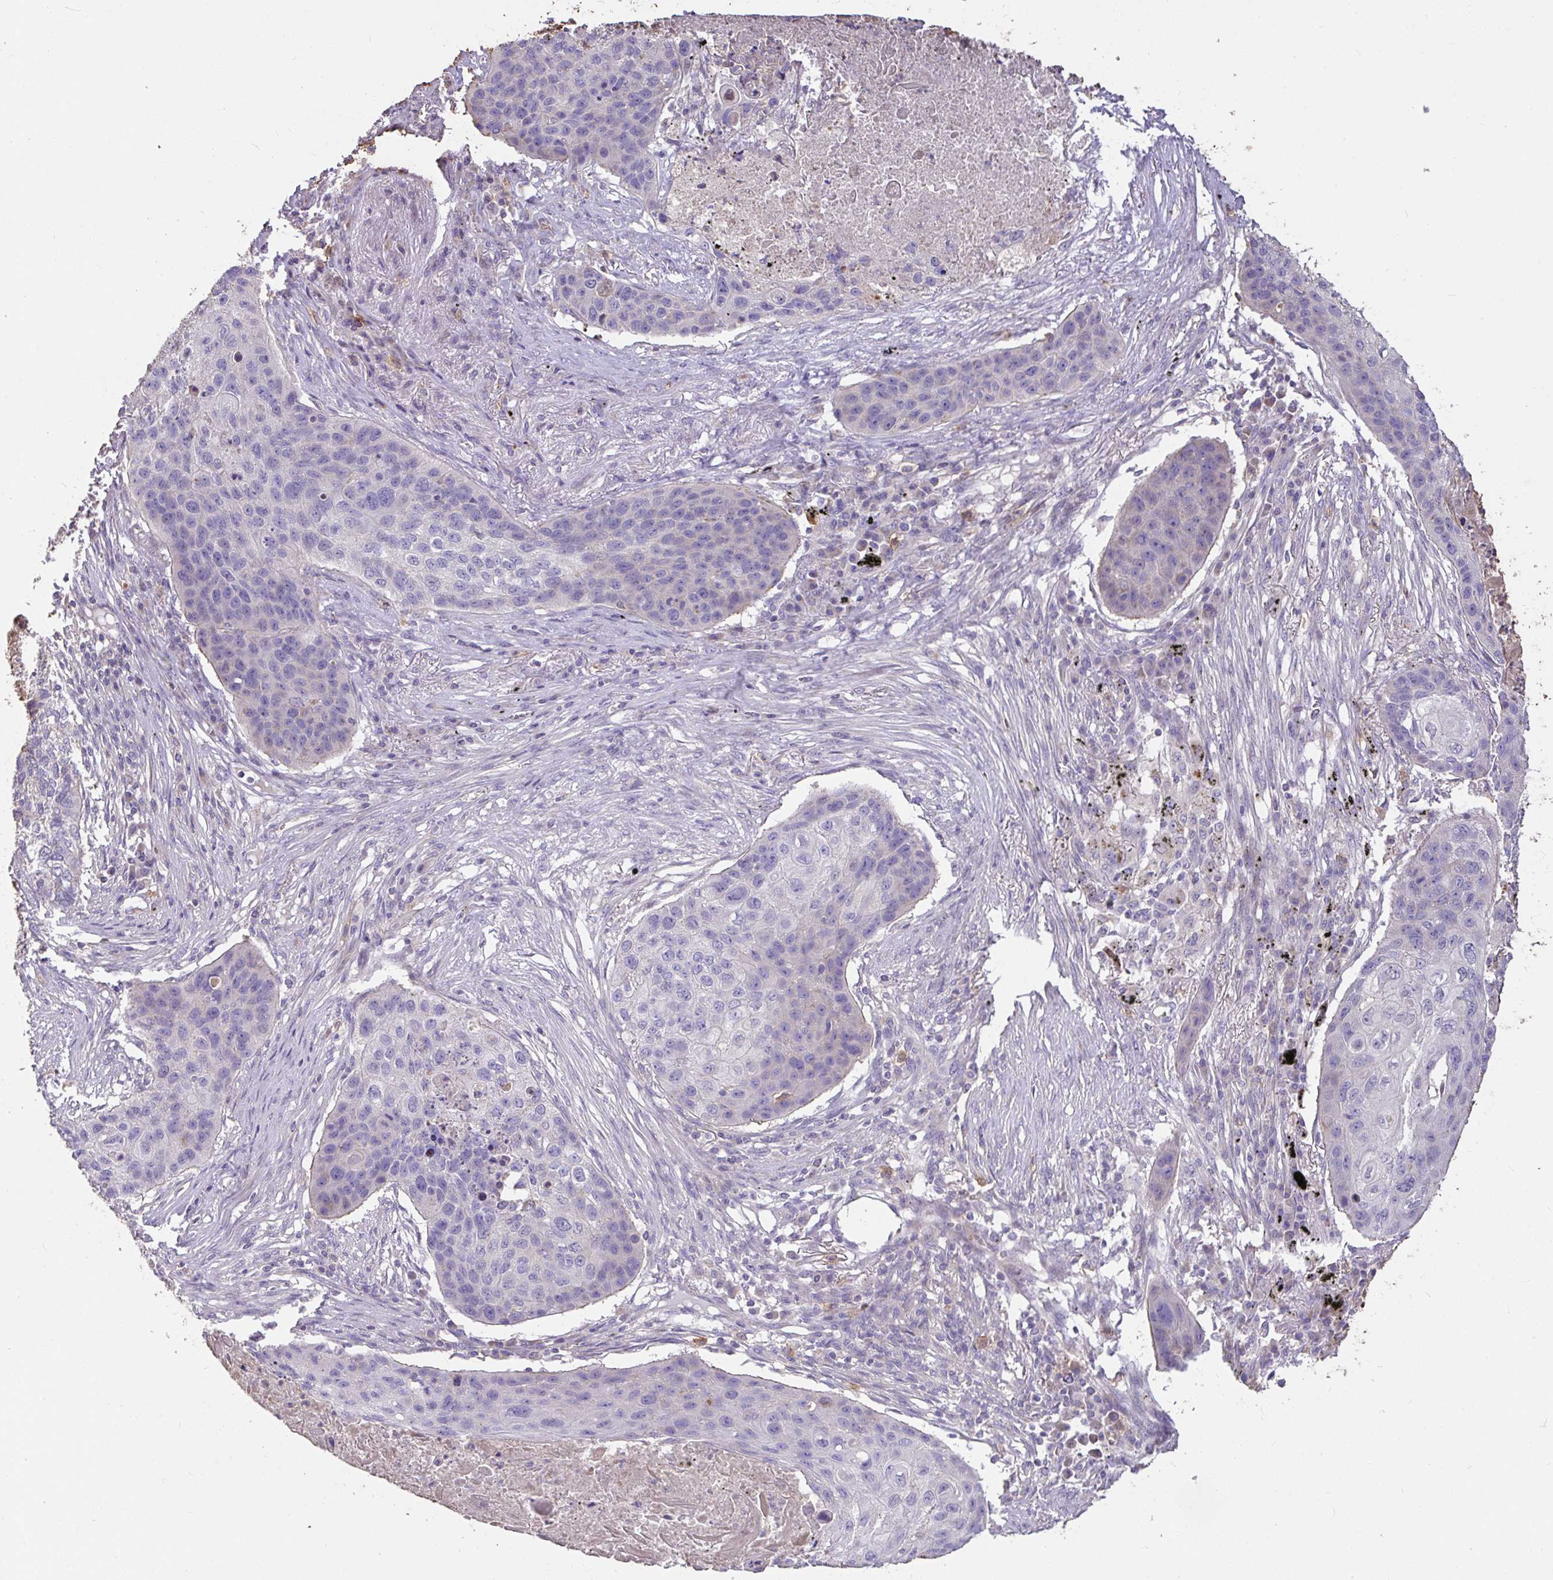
{"staining": {"intensity": "negative", "quantity": "none", "location": "none"}, "tissue": "lung cancer", "cell_type": "Tumor cells", "image_type": "cancer", "snomed": [{"axis": "morphology", "description": "Squamous cell carcinoma, NOS"}, {"axis": "topography", "description": "Lung"}], "caption": "Lung cancer was stained to show a protein in brown. There is no significant staining in tumor cells.", "gene": "FCER1A", "patient": {"sex": "female", "age": 63}}